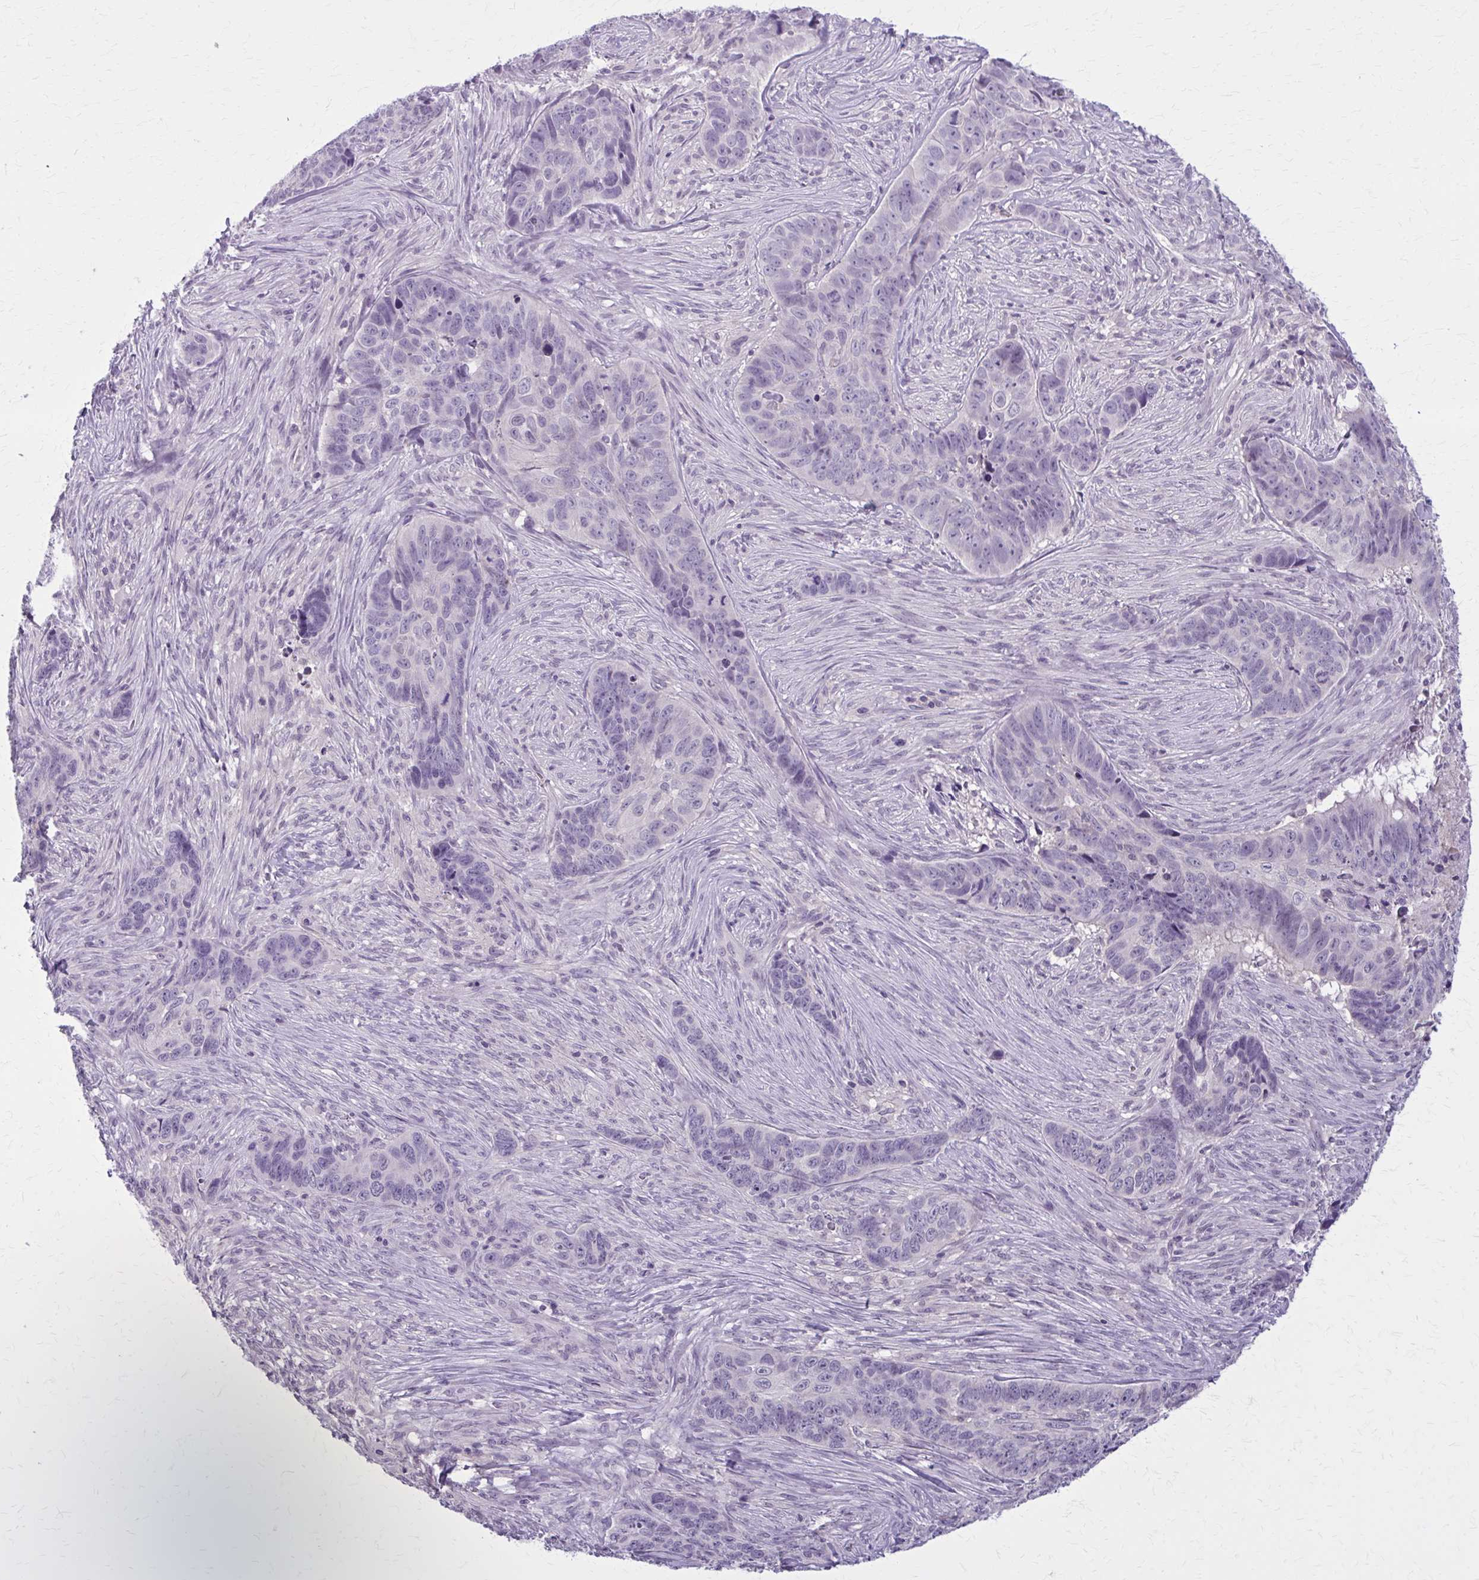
{"staining": {"intensity": "negative", "quantity": "none", "location": "none"}, "tissue": "skin cancer", "cell_type": "Tumor cells", "image_type": "cancer", "snomed": [{"axis": "morphology", "description": "Basal cell carcinoma"}, {"axis": "topography", "description": "Skin"}], "caption": "An IHC image of basal cell carcinoma (skin) is shown. There is no staining in tumor cells of basal cell carcinoma (skin).", "gene": "OR4A47", "patient": {"sex": "female", "age": 82}}